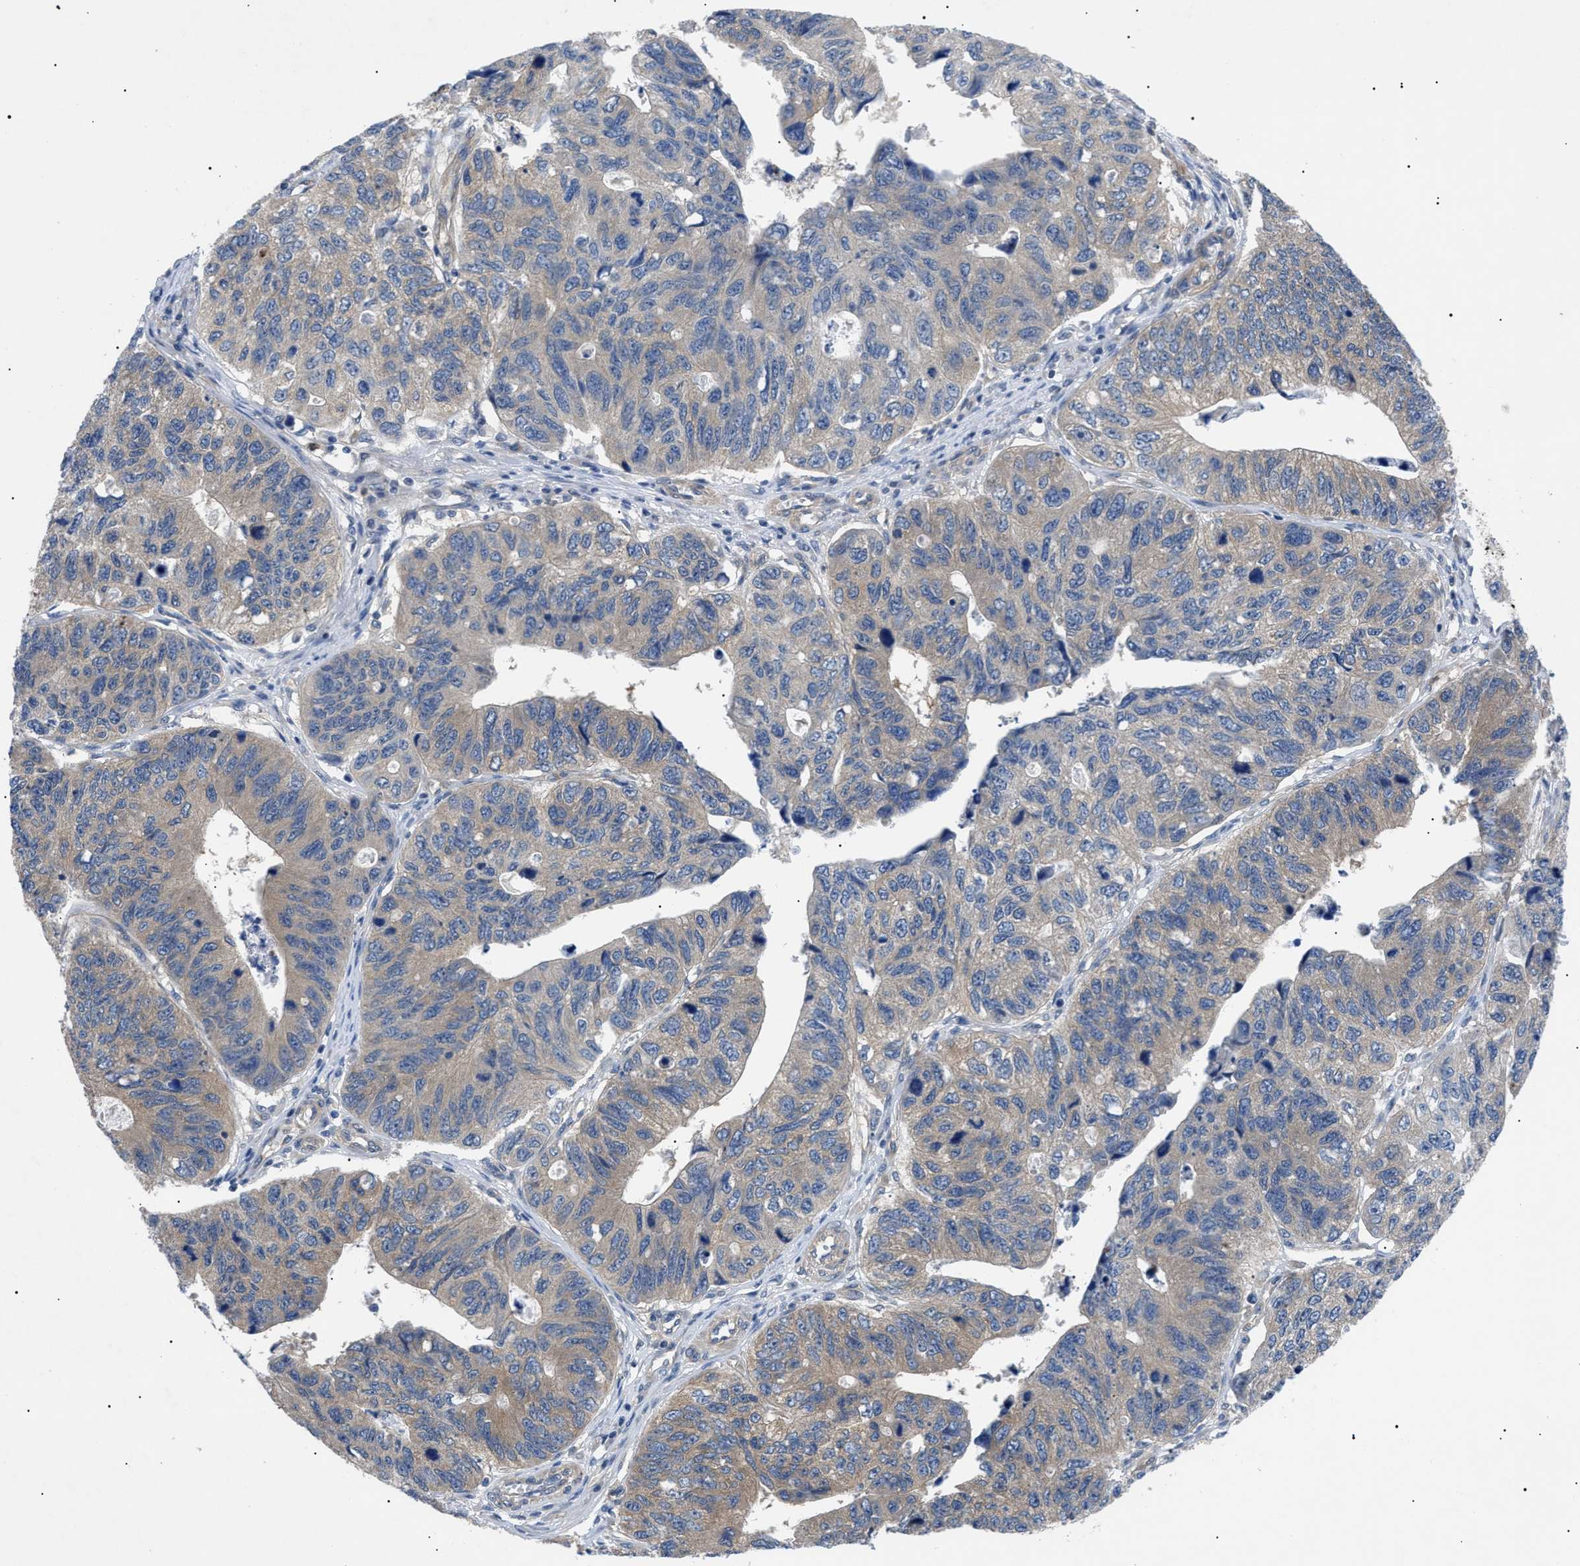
{"staining": {"intensity": "moderate", "quantity": ">75%", "location": "cytoplasmic/membranous"}, "tissue": "stomach cancer", "cell_type": "Tumor cells", "image_type": "cancer", "snomed": [{"axis": "morphology", "description": "Adenocarcinoma, NOS"}, {"axis": "topography", "description": "Stomach"}], "caption": "Immunohistochemistry histopathology image of stomach cancer stained for a protein (brown), which demonstrates medium levels of moderate cytoplasmic/membranous positivity in about >75% of tumor cells.", "gene": "RIPK1", "patient": {"sex": "male", "age": 59}}